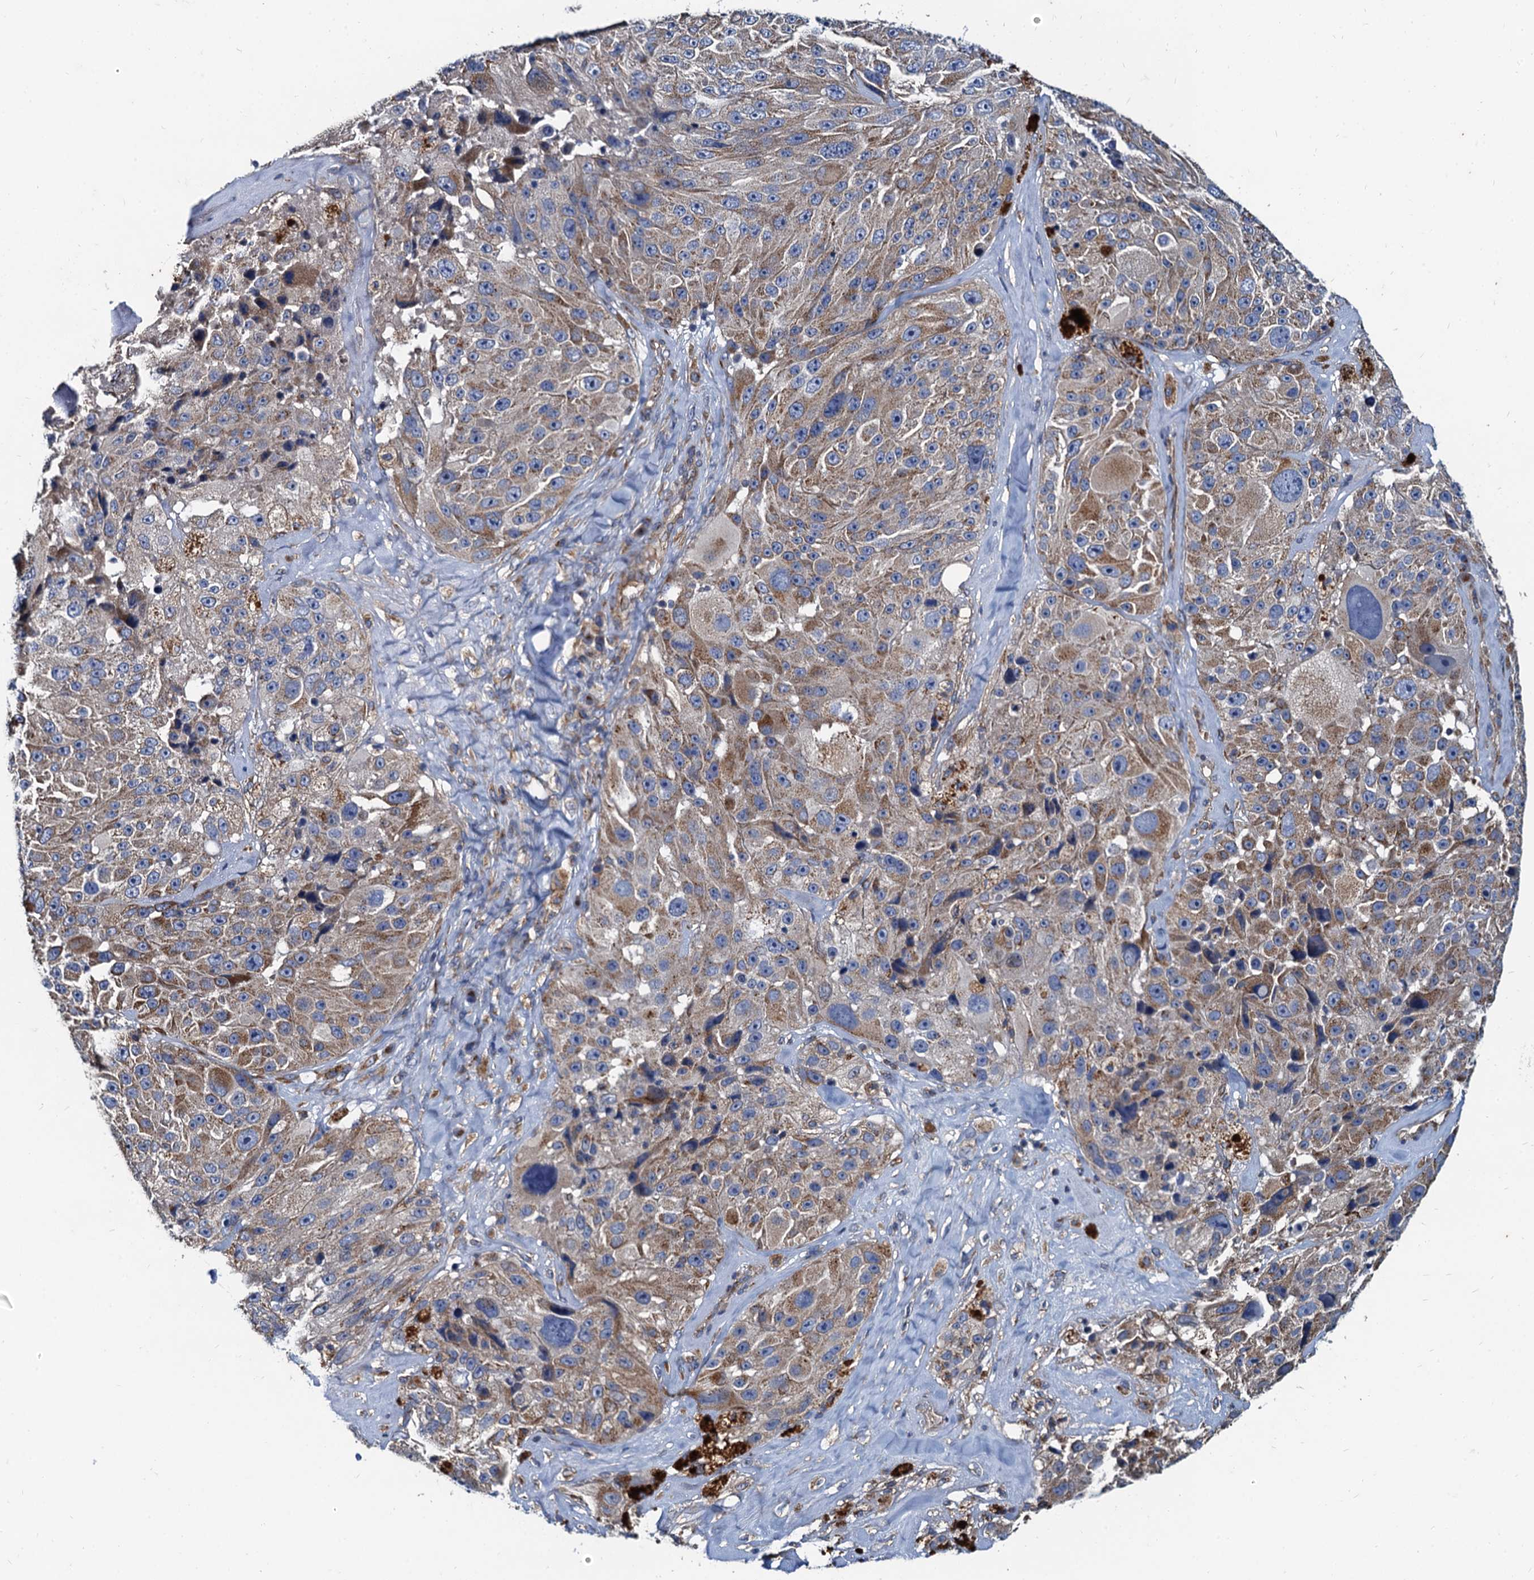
{"staining": {"intensity": "moderate", "quantity": ">75%", "location": "cytoplasmic/membranous"}, "tissue": "melanoma", "cell_type": "Tumor cells", "image_type": "cancer", "snomed": [{"axis": "morphology", "description": "Malignant melanoma, Metastatic site"}, {"axis": "topography", "description": "Lymph node"}], "caption": "Immunohistochemistry (IHC) of malignant melanoma (metastatic site) demonstrates medium levels of moderate cytoplasmic/membranous staining in approximately >75% of tumor cells. Using DAB (3,3'-diaminobenzidine) (brown) and hematoxylin (blue) stains, captured at high magnification using brightfield microscopy.", "gene": "NGRN", "patient": {"sex": "male", "age": 62}}